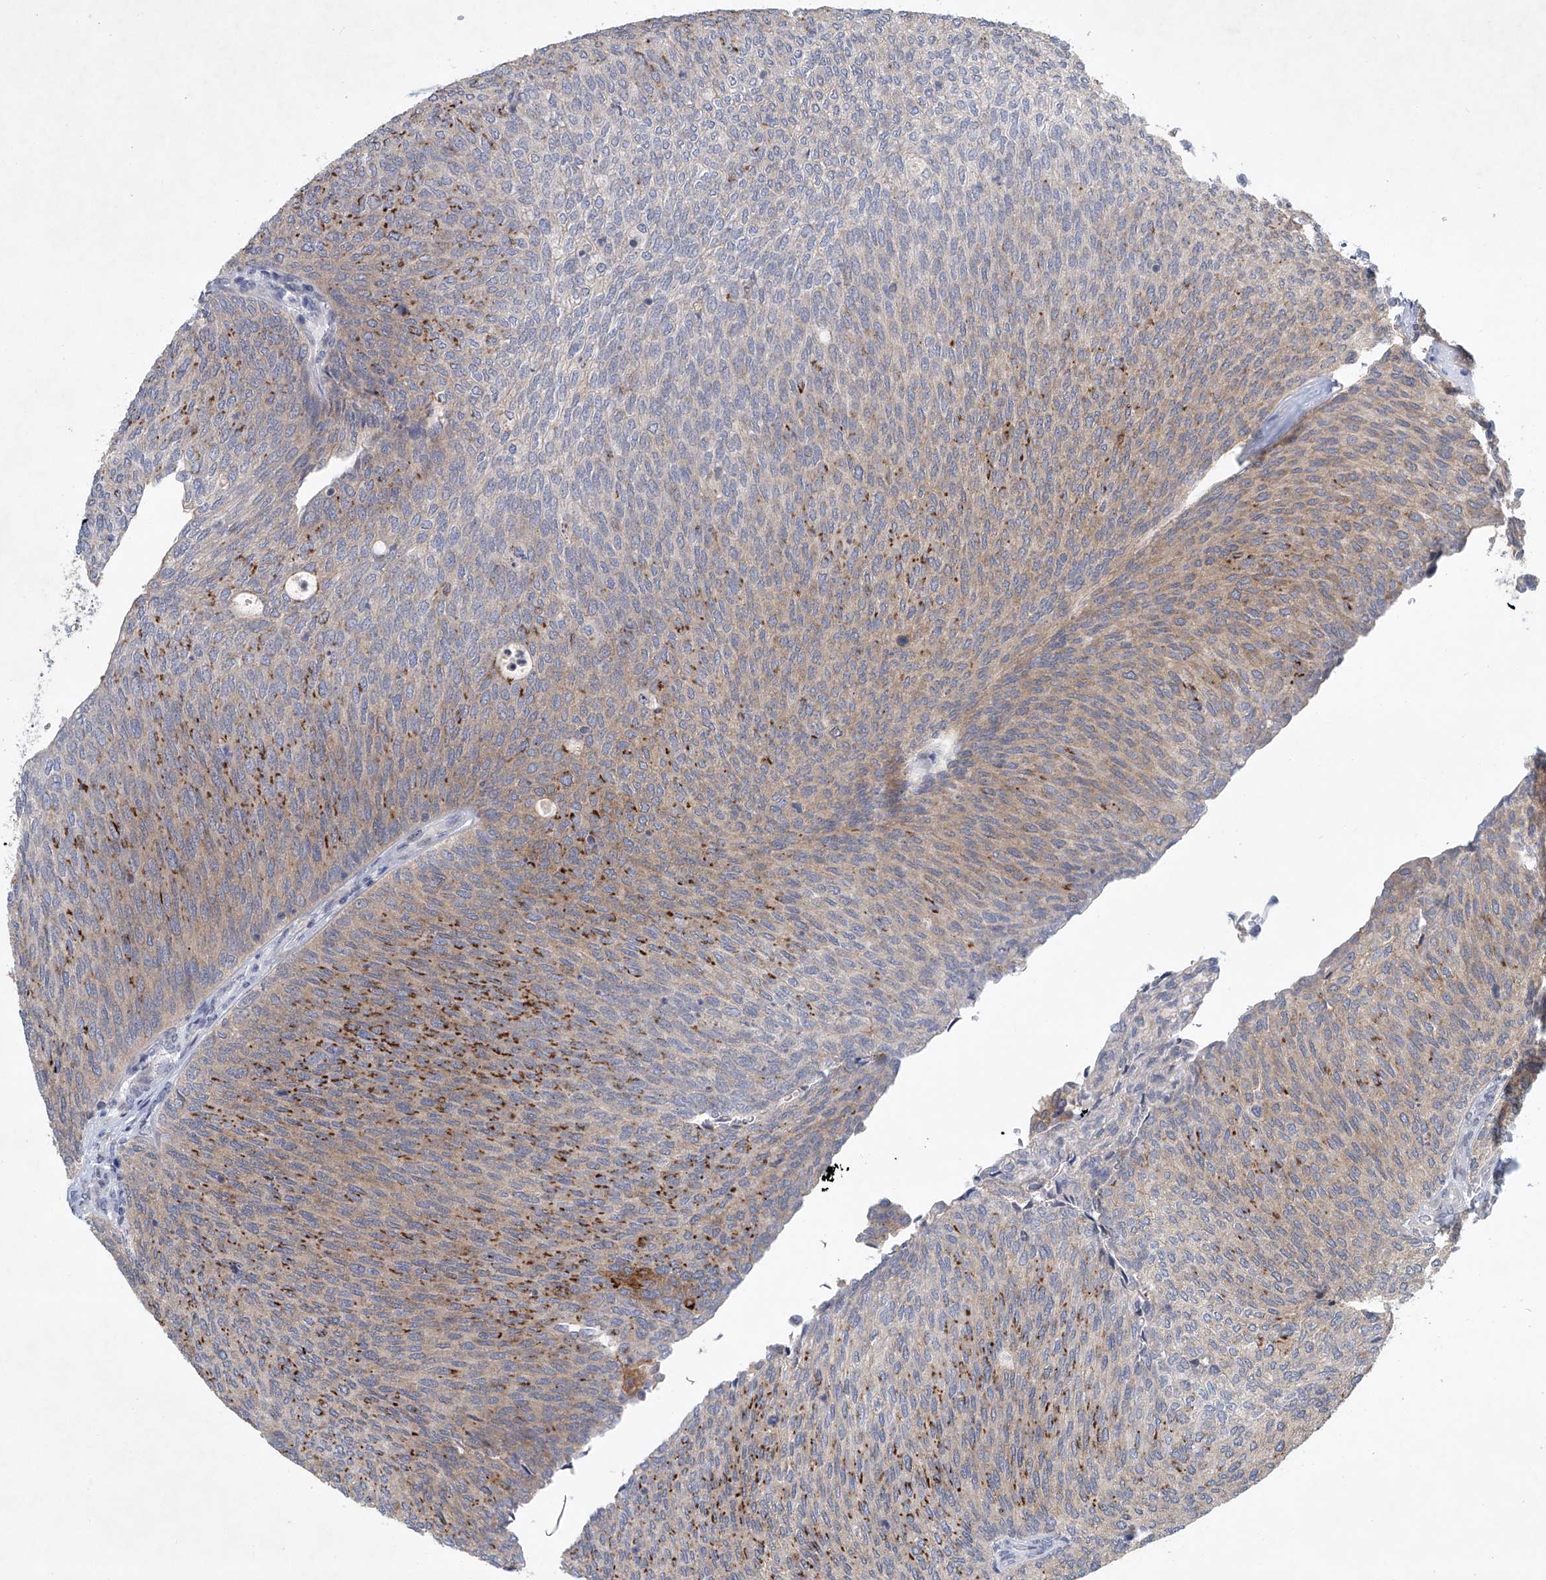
{"staining": {"intensity": "weak", "quantity": "25%-75%", "location": "cytoplasmic/membranous"}, "tissue": "urothelial cancer", "cell_type": "Tumor cells", "image_type": "cancer", "snomed": [{"axis": "morphology", "description": "Urothelial carcinoma, Low grade"}, {"axis": "topography", "description": "Urinary bladder"}], "caption": "Weak cytoplasmic/membranous expression for a protein is seen in approximately 25%-75% of tumor cells of urothelial carcinoma (low-grade) using immunohistochemistry.", "gene": "CARMIL1", "patient": {"sex": "female", "age": 79}}